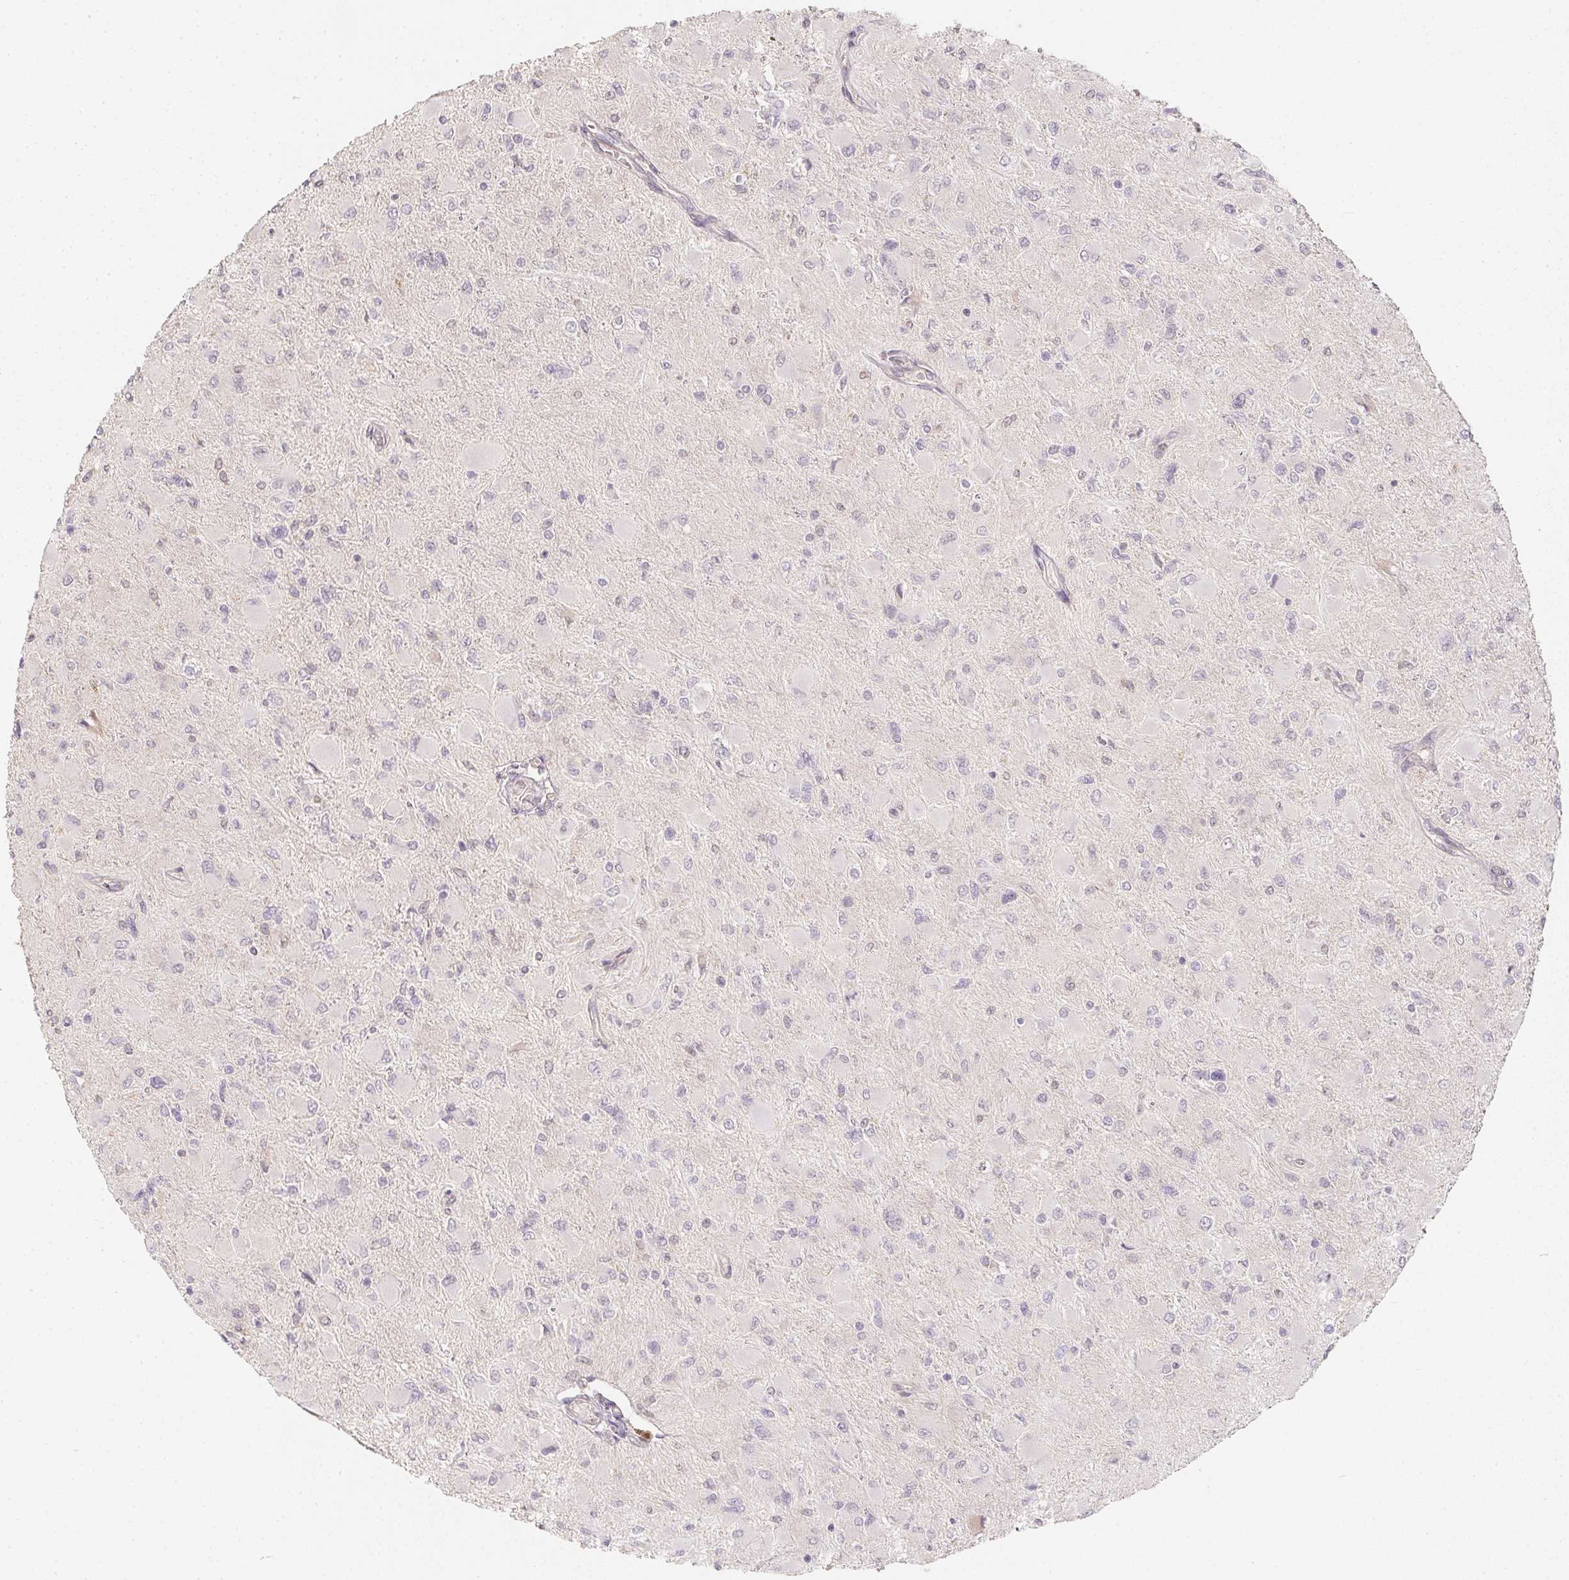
{"staining": {"intensity": "negative", "quantity": "none", "location": "none"}, "tissue": "glioma", "cell_type": "Tumor cells", "image_type": "cancer", "snomed": [{"axis": "morphology", "description": "Glioma, malignant, High grade"}, {"axis": "topography", "description": "Cerebral cortex"}], "caption": "A micrograph of human glioma is negative for staining in tumor cells.", "gene": "SOAT1", "patient": {"sex": "female", "age": 36}}